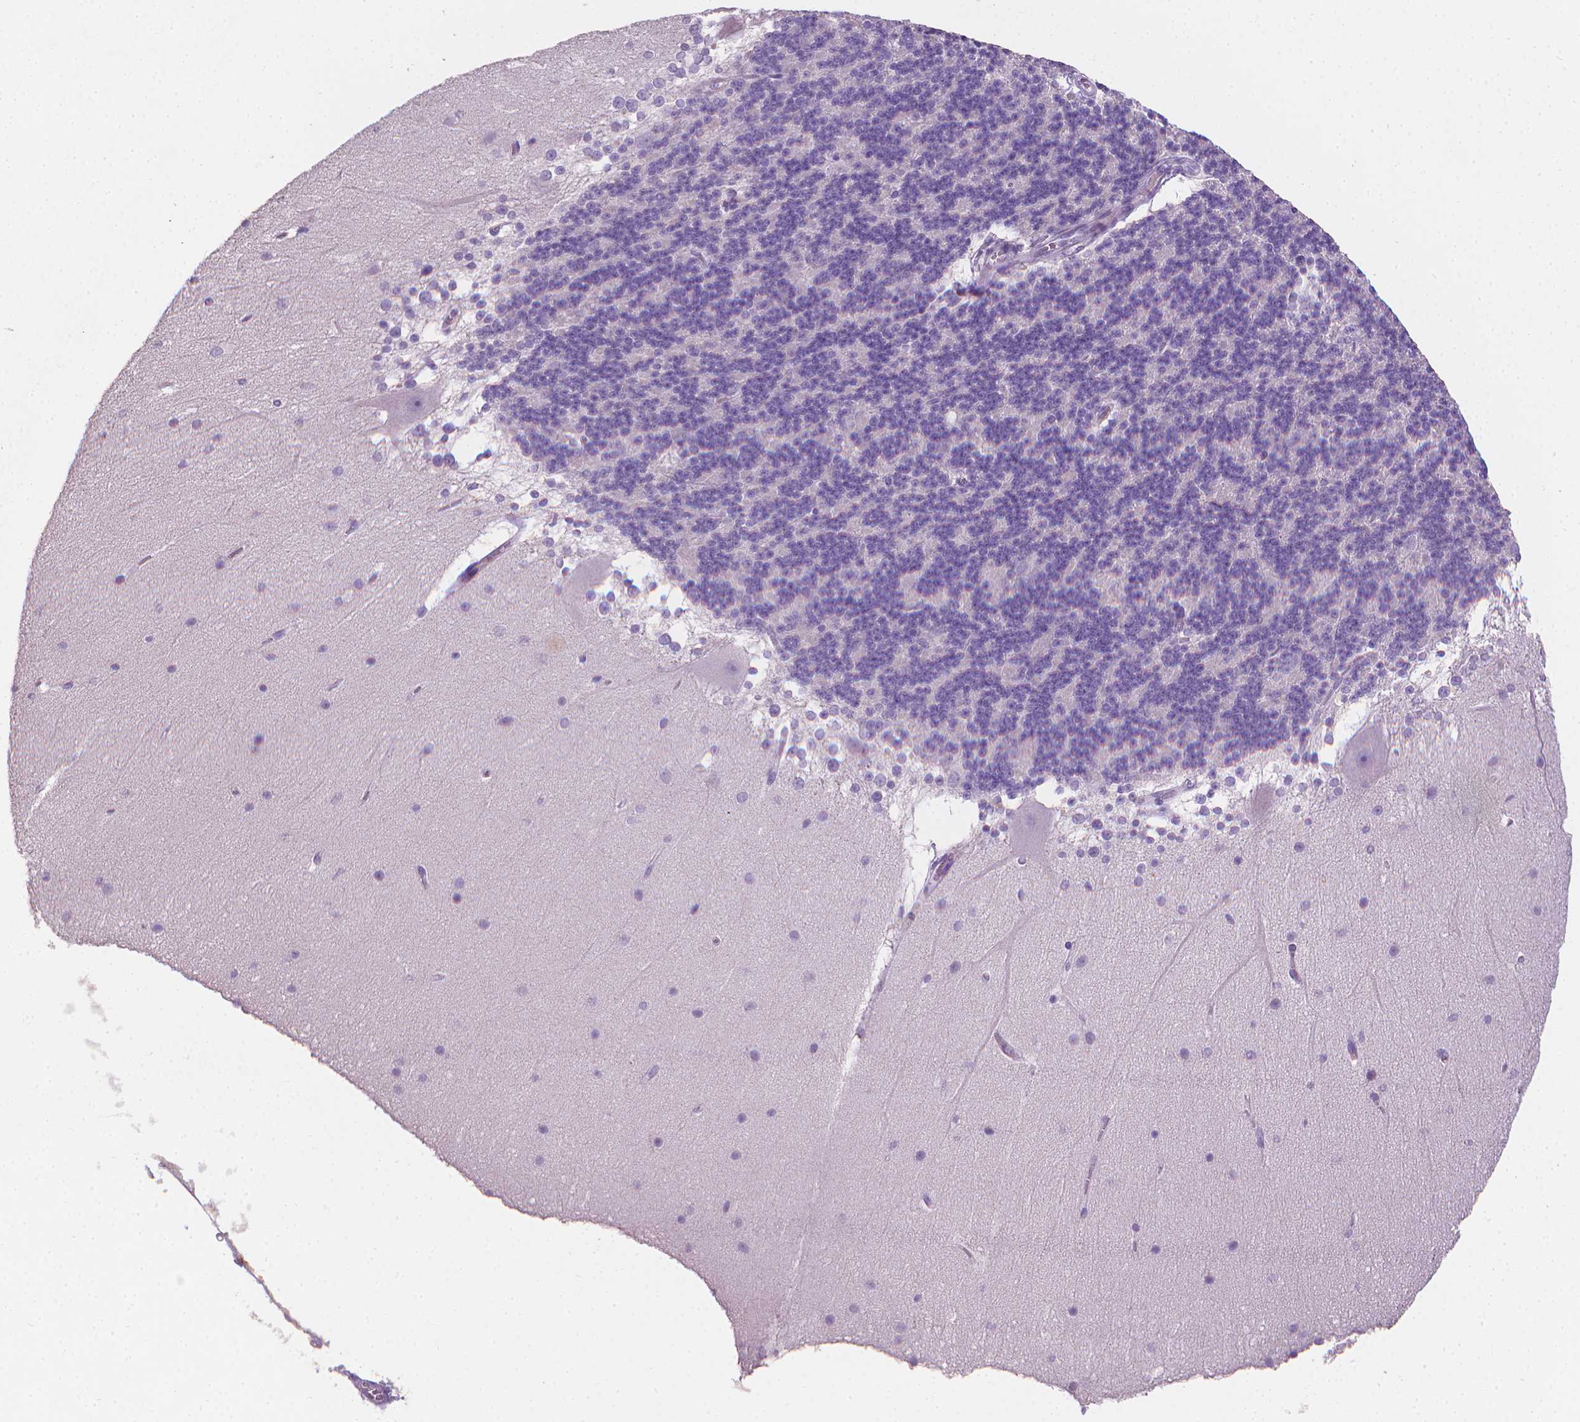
{"staining": {"intensity": "negative", "quantity": "none", "location": "none"}, "tissue": "cerebellum", "cell_type": "Cells in granular layer", "image_type": "normal", "snomed": [{"axis": "morphology", "description": "Normal tissue, NOS"}, {"axis": "topography", "description": "Cerebellum"}], "caption": "This micrograph is of unremarkable cerebellum stained with IHC to label a protein in brown with the nuclei are counter-stained blue. There is no staining in cells in granular layer. (DAB immunohistochemistry (IHC) visualized using brightfield microscopy, high magnification).", "gene": "TNNI2", "patient": {"sex": "female", "age": 19}}